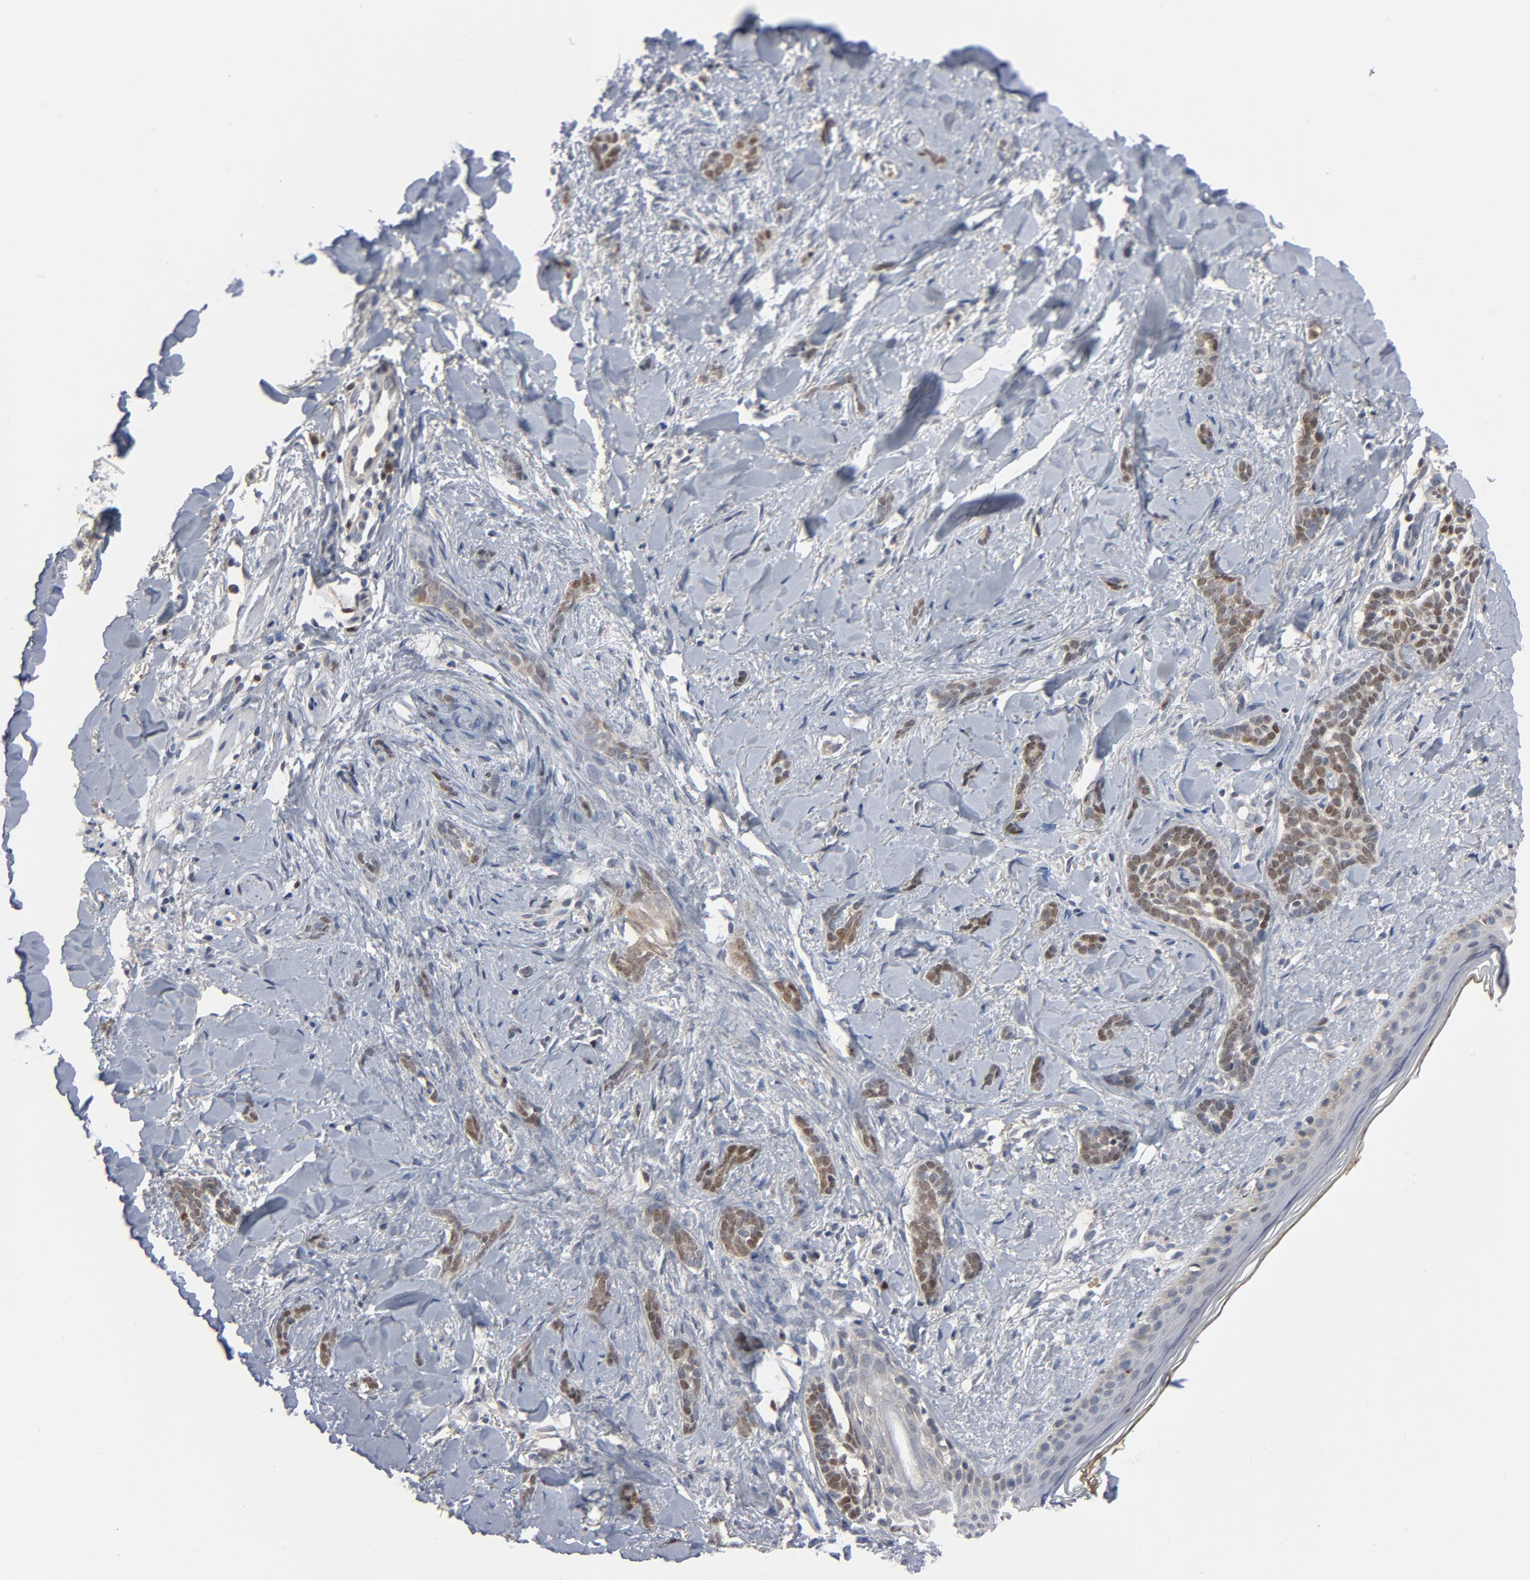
{"staining": {"intensity": "moderate", "quantity": ">75%", "location": "cytoplasmic/membranous,nuclear"}, "tissue": "skin cancer", "cell_type": "Tumor cells", "image_type": "cancer", "snomed": [{"axis": "morphology", "description": "Basal cell carcinoma"}, {"axis": "topography", "description": "Skin"}], "caption": "Immunohistochemistry photomicrograph of neoplastic tissue: human skin basal cell carcinoma stained using IHC exhibits medium levels of moderate protein expression localized specifically in the cytoplasmic/membranous and nuclear of tumor cells, appearing as a cytoplasmic/membranous and nuclear brown color.", "gene": "PRDX1", "patient": {"sex": "female", "age": 37}}